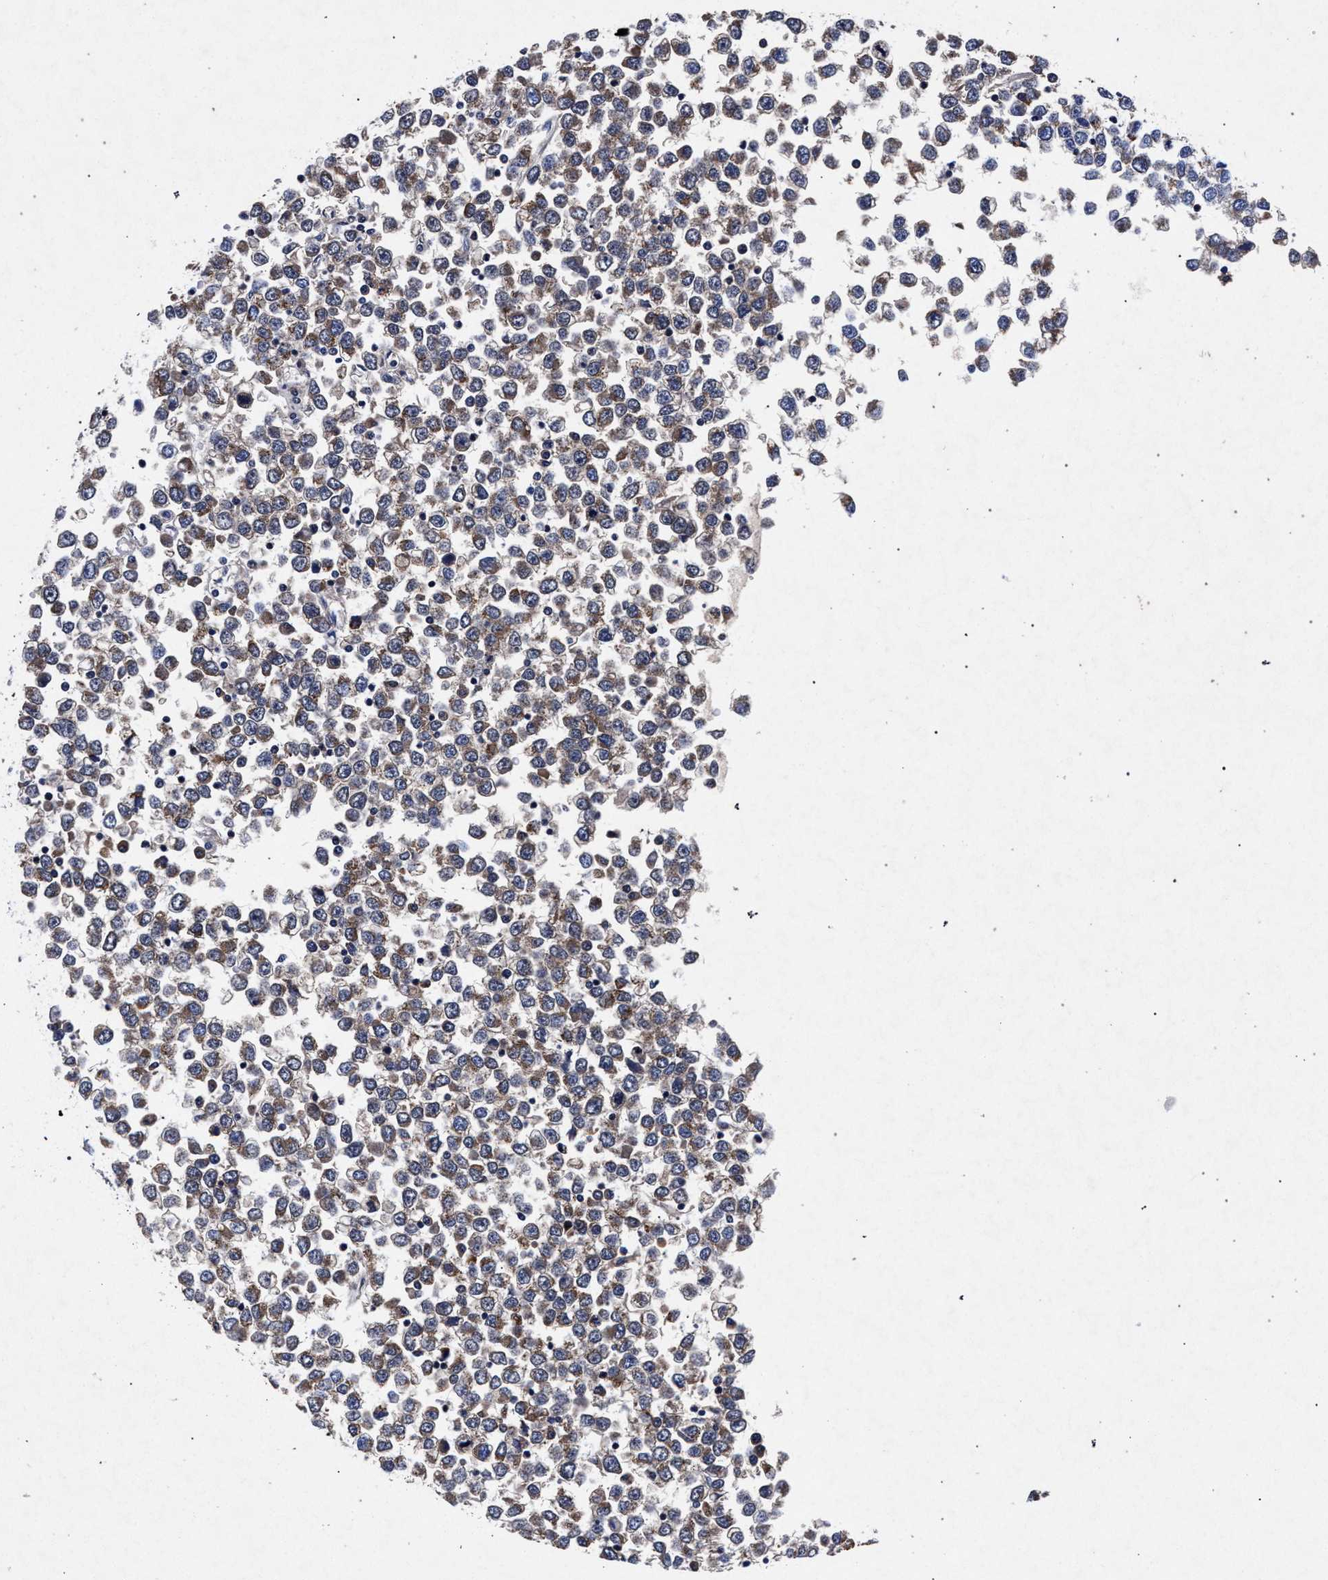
{"staining": {"intensity": "weak", "quantity": ">75%", "location": "cytoplasmic/membranous"}, "tissue": "testis cancer", "cell_type": "Tumor cells", "image_type": "cancer", "snomed": [{"axis": "morphology", "description": "Seminoma, NOS"}, {"axis": "topography", "description": "Testis"}], "caption": "Protein expression analysis of testis seminoma demonstrates weak cytoplasmic/membranous positivity in about >75% of tumor cells.", "gene": "HSD17B14", "patient": {"sex": "male", "age": 65}}